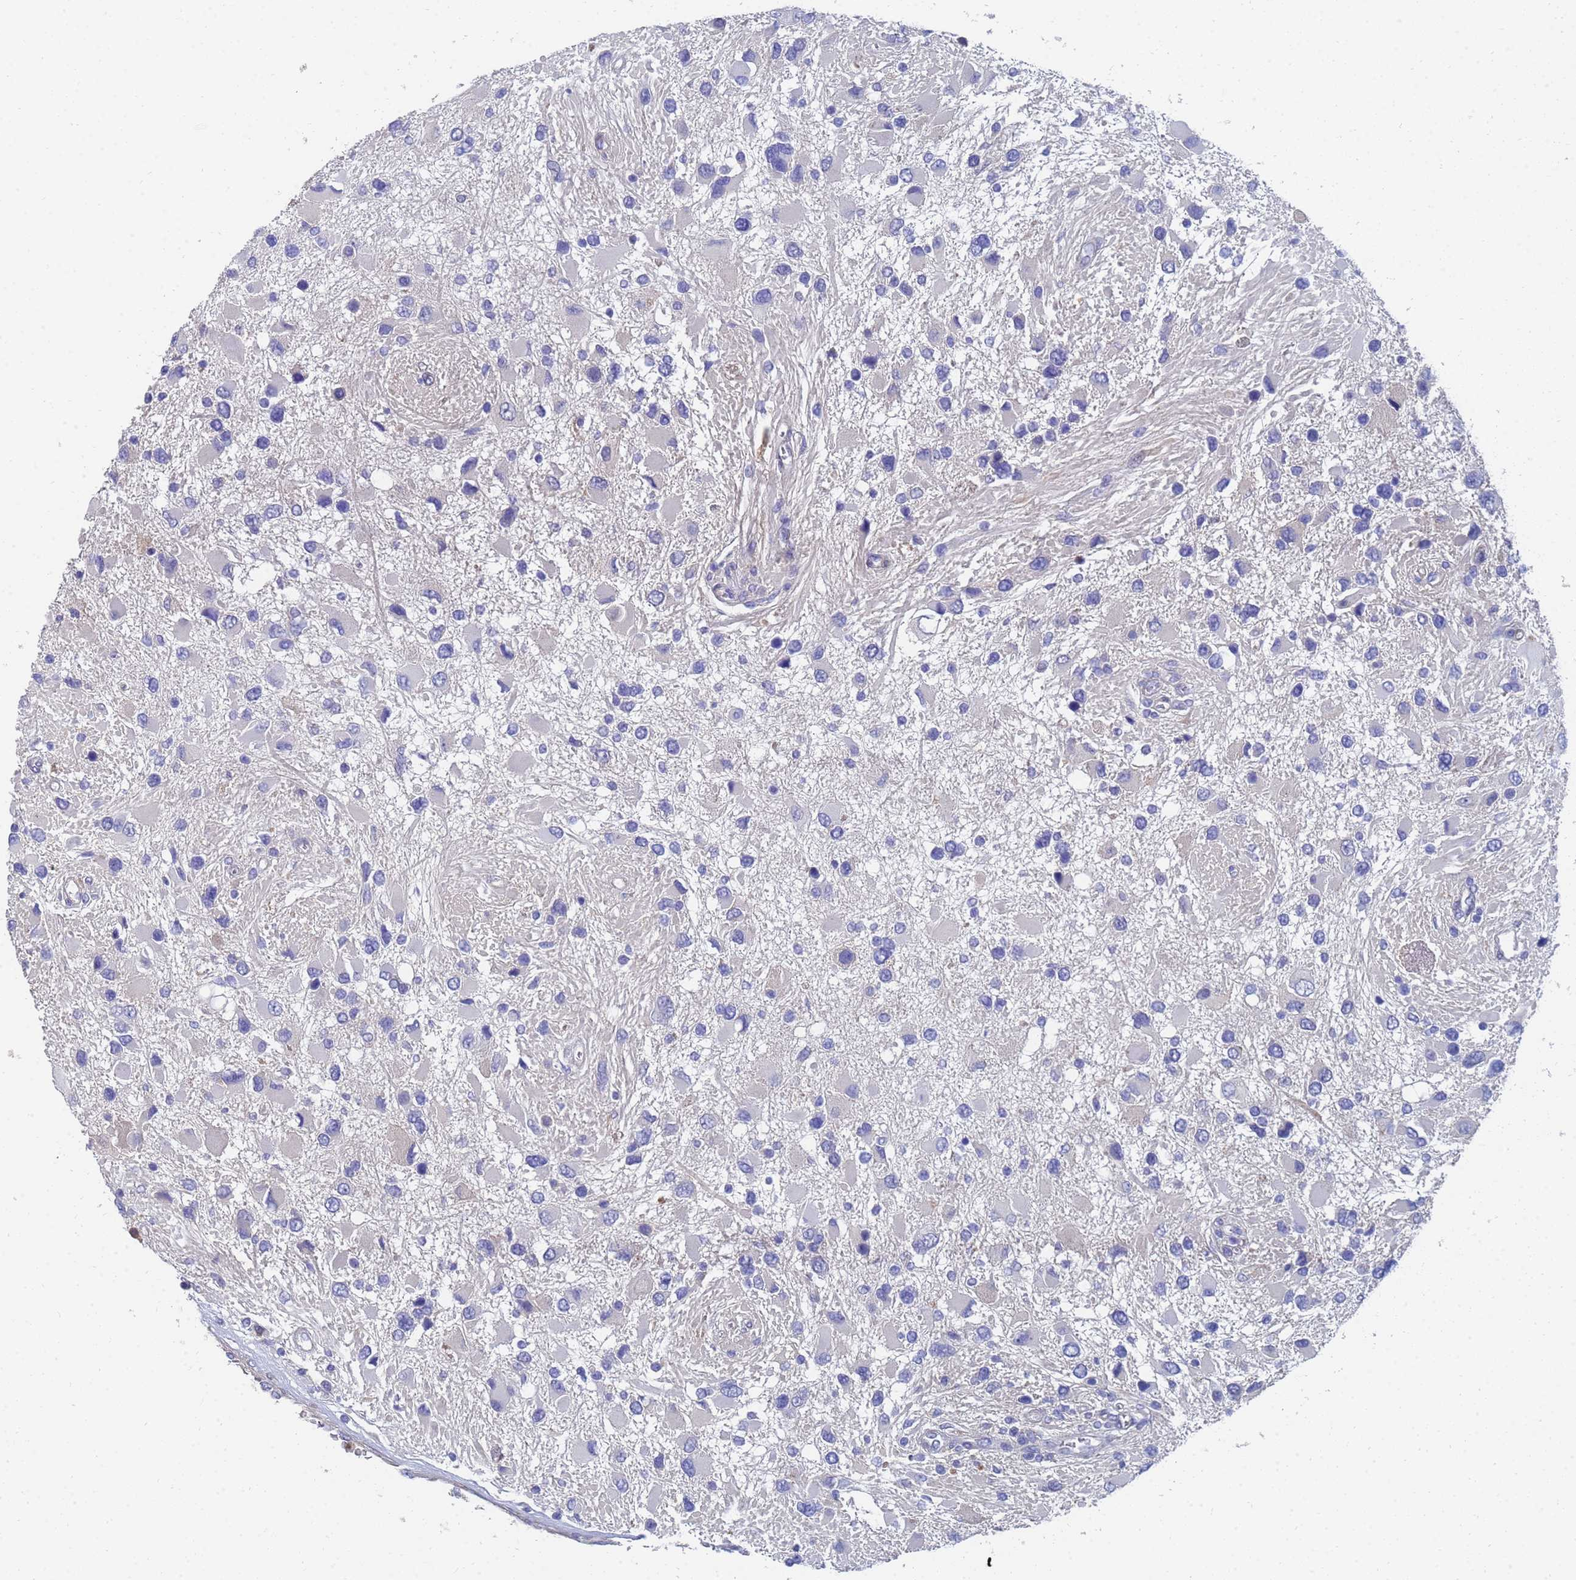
{"staining": {"intensity": "negative", "quantity": "none", "location": "none"}, "tissue": "glioma", "cell_type": "Tumor cells", "image_type": "cancer", "snomed": [{"axis": "morphology", "description": "Glioma, malignant, High grade"}, {"axis": "topography", "description": "Brain"}], "caption": "Micrograph shows no protein expression in tumor cells of glioma tissue.", "gene": "LBX2", "patient": {"sex": "male", "age": 53}}